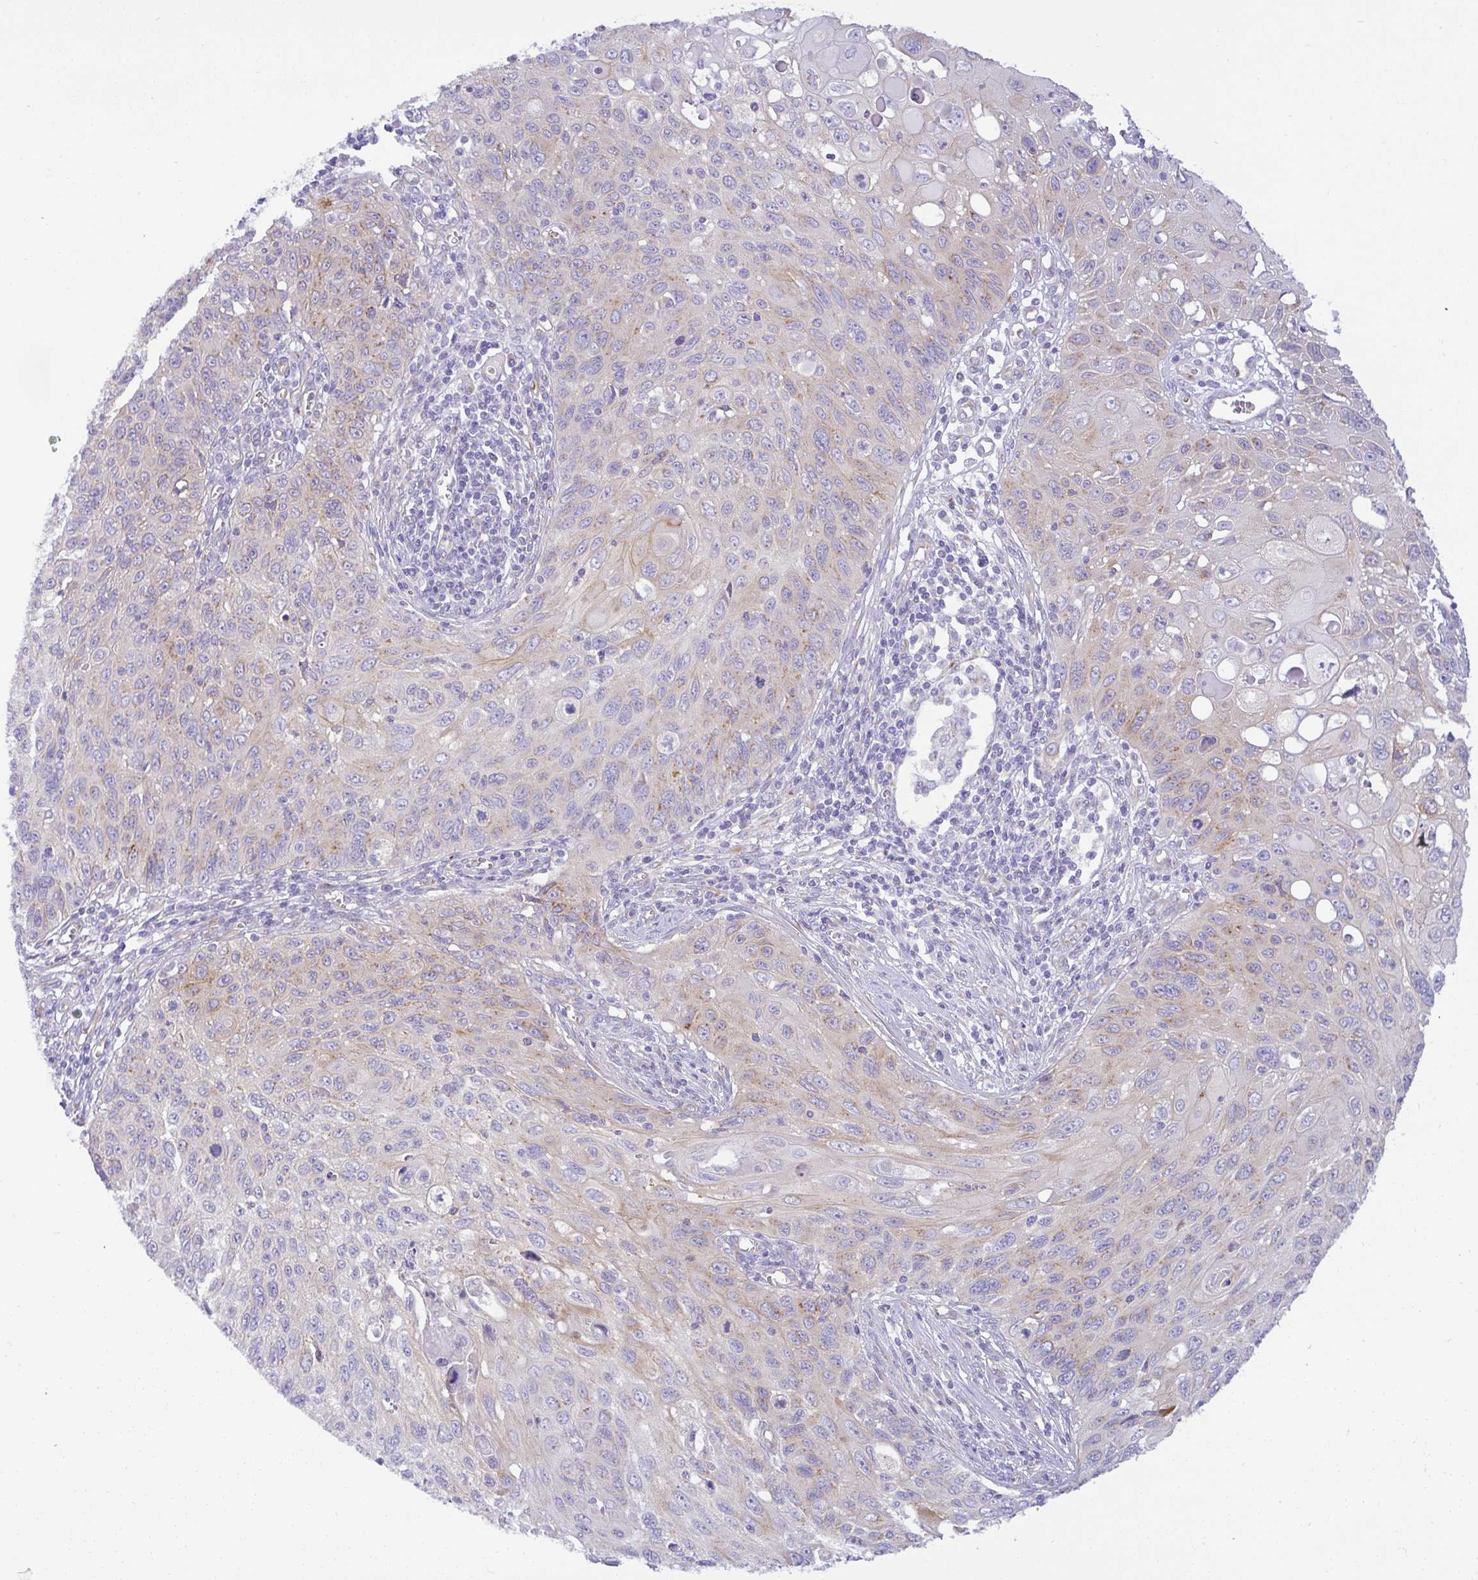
{"staining": {"intensity": "weak", "quantity": "25%-75%", "location": "cytoplasmic/membranous"}, "tissue": "cervical cancer", "cell_type": "Tumor cells", "image_type": "cancer", "snomed": [{"axis": "morphology", "description": "Squamous cell carcinoma, NOS"}, {"axis": "topography", "description": "Cervix"}], "caption": "DAB immunohistochemical staining of human cervical squamous cell carcinoma displays weak cytoplasmic/membranous protein positivity in approximately 25%-75% of tumor cells.", "gene": "FAM177A1", "patient": {"sex": "female", "age": 70}}